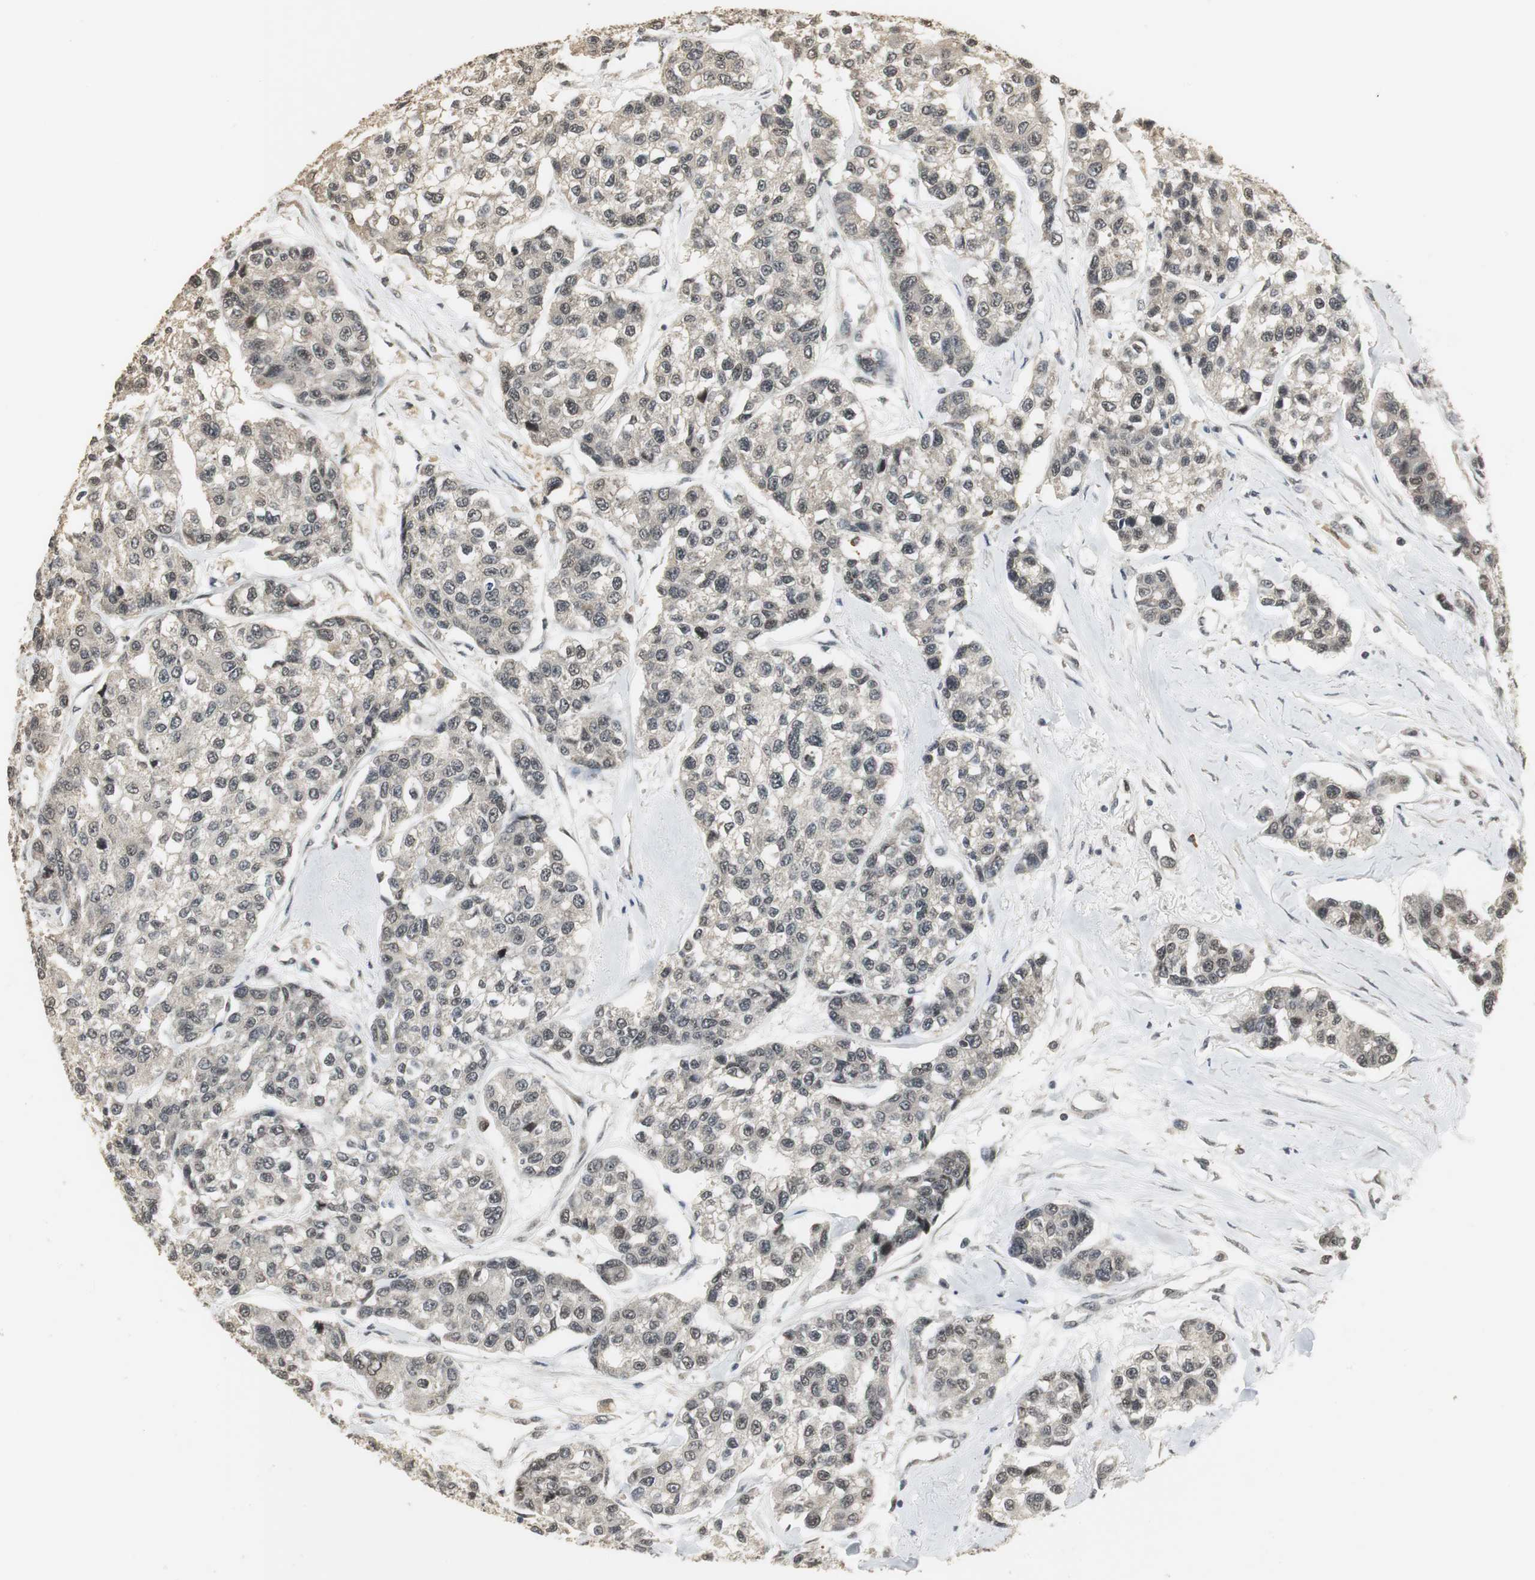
{"staining": {"intensity": "negative", "quantity": "none", "location": "none"}, "tissue": "breast cancer", "cell_type": "Tumor cells", "image_type": "cancer", "snomed": [{"axis": "morphology", "description": "Duct carcinoma"}, {"axis": "topography", "description": "Breast"}], "caption": "IHC of human breast cancer displays no positivity in tumor cells.", "gene": "ELOA", "patient": {"sex": "female", "age": 51}}